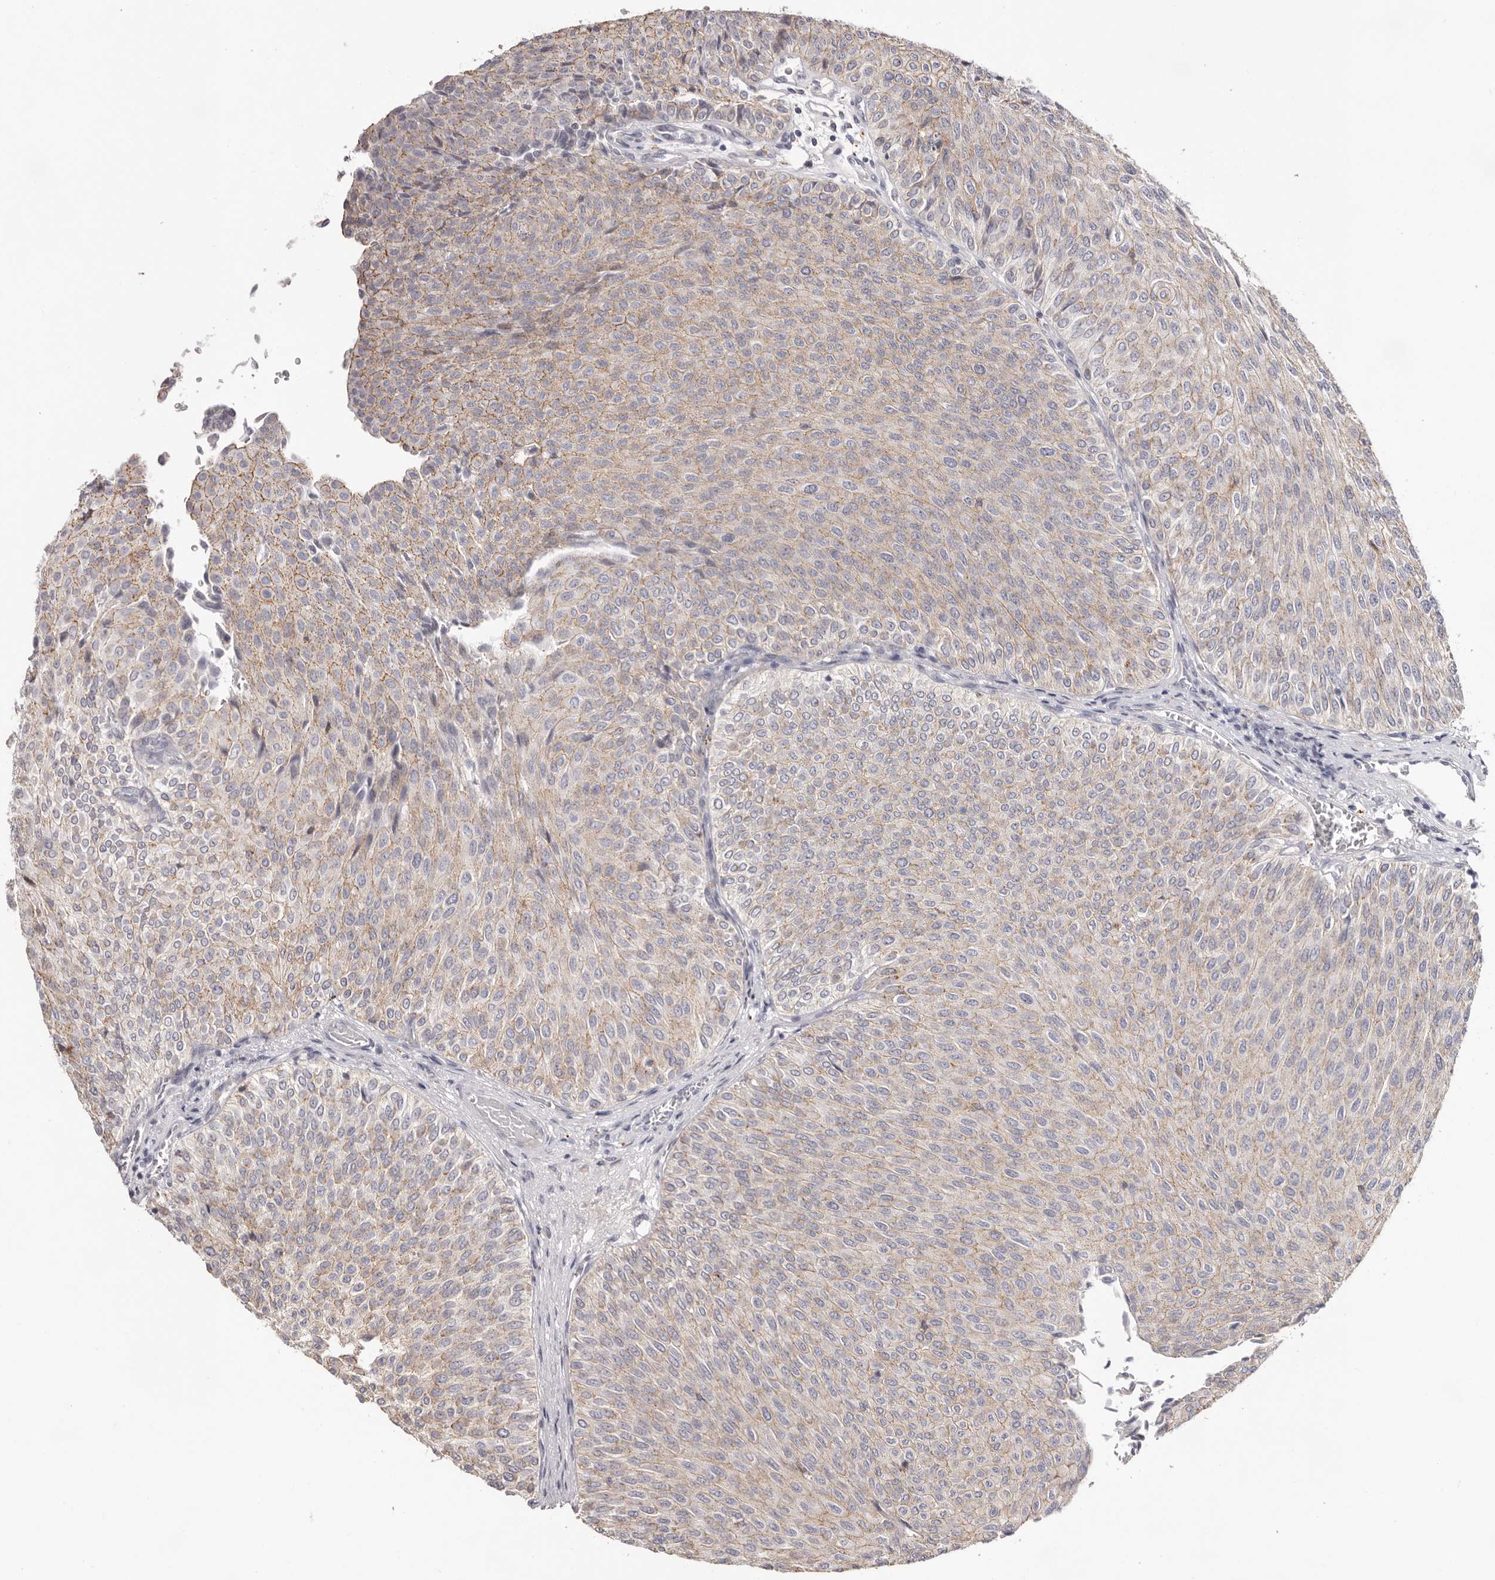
{"staining": {"intensity": "weak", "quantity": "25%-75%", "location": "cytoplasmic/membranous"}, "tissue": "urothelial cancer", "cell_type": "Tumor cells", "image_type": "cancer", "snomed": [{"axis": "morphology", "description": "Urothelial carcinoma, Low grade"}, {"axis": "topography", "description": "Urinary bladder"}], "caption": "The image demonstrates immunohistochemical staining of urothelial cancer. There is weak cytoplasmic/membranous staining is appreciated in about 25%-75% of tumor cells.", "gene": "PCDHB6", "patient": {"sex": "male", "age": 78}}